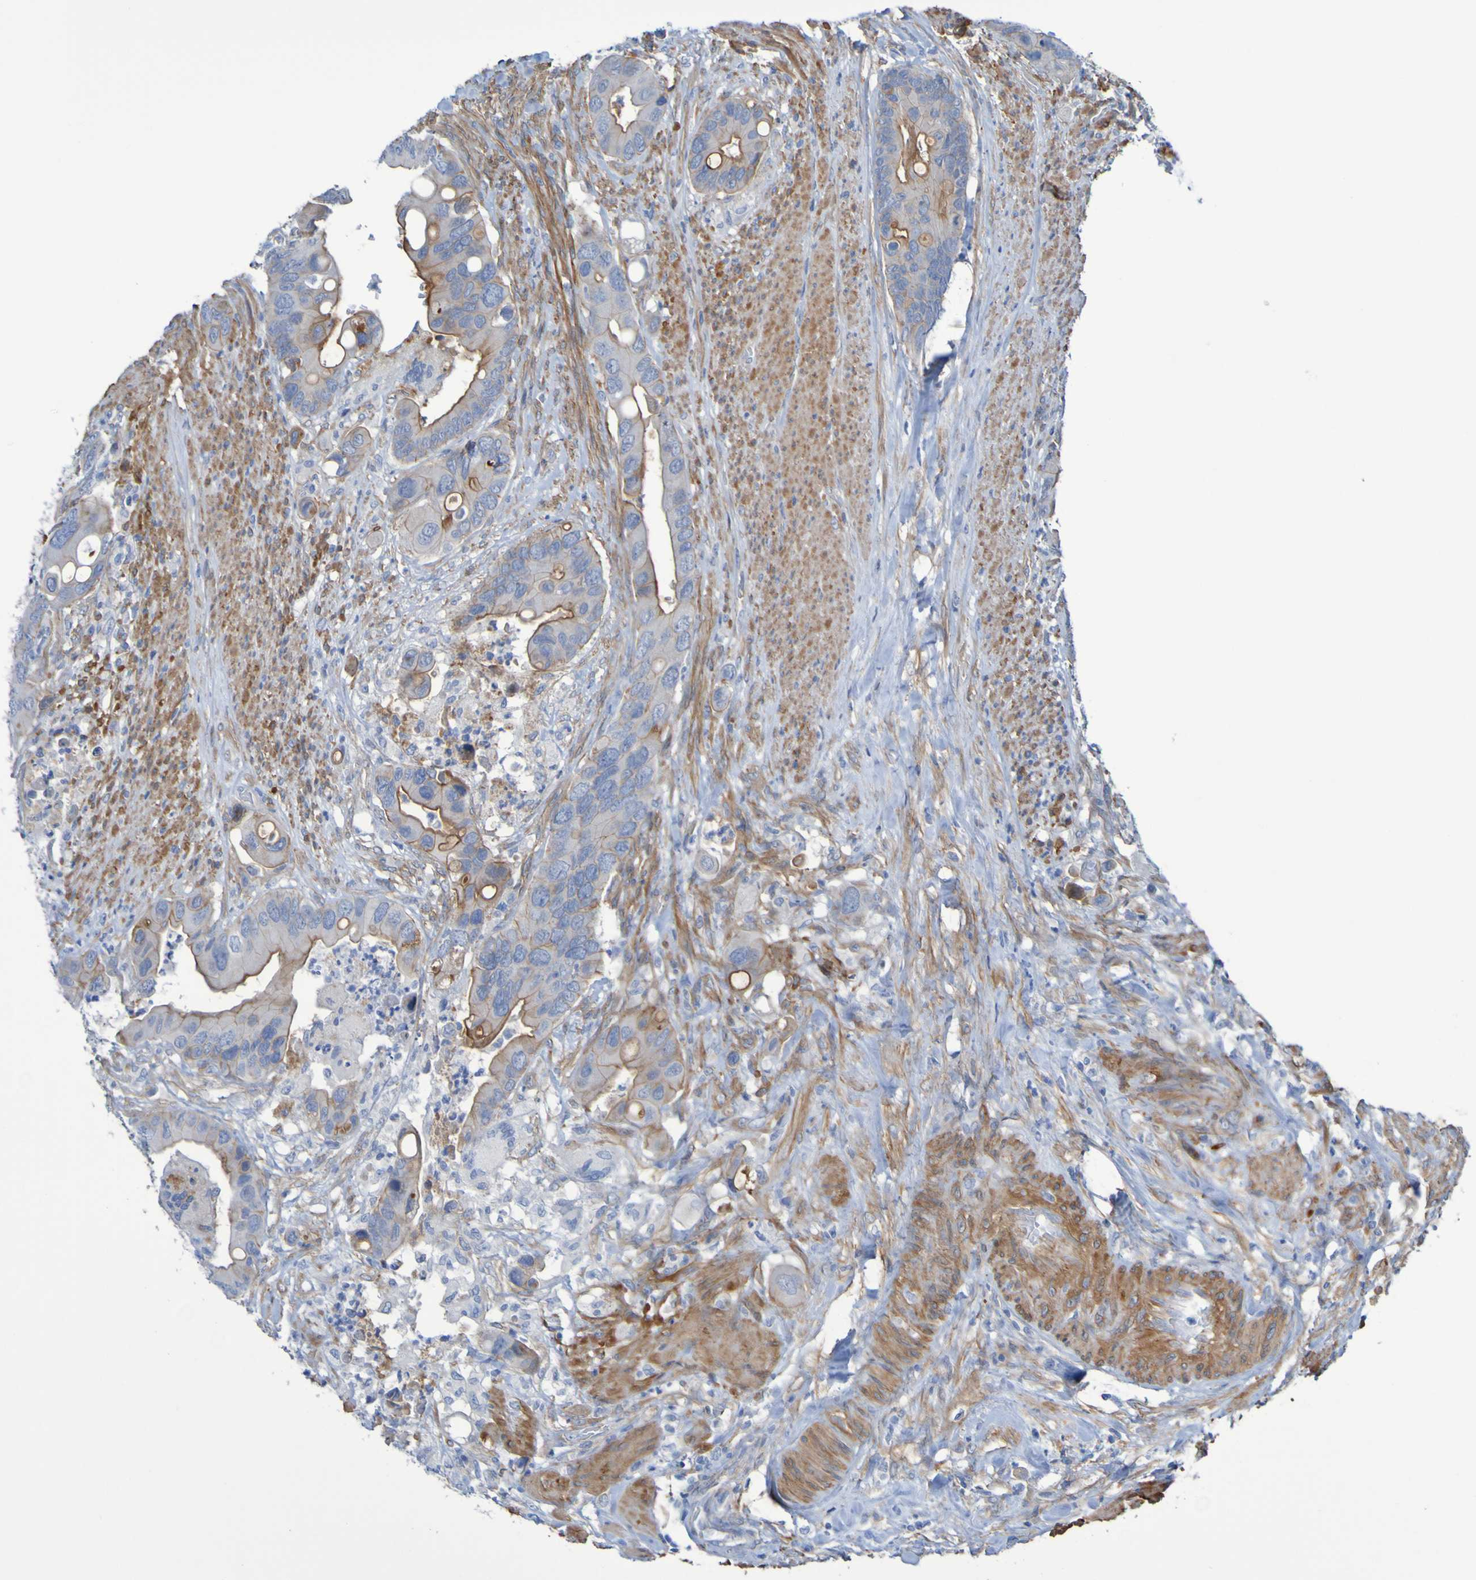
{"staining": {"intensity": "moderate", "quantity": "25%-75%", "location": "cytoplasmic/membranous"}, "tissue": "colorectal cancer", "cell_type": "Tumor cells", "image_type": "cancer", "snomed": [{"axis": "morphology", "description": "Adenocarcinoma, NOS"}, {"axis": "topography", "description": "Rectum"}], "caption": "A high-resolution image shows IHC staining of colorectal cancer, which demonstrates moderate cytoplasmic/membranous staining in about 25%-75% of tumor cells.", "gene": "LPP", "patient": {"sex": "female", "age": 57}}